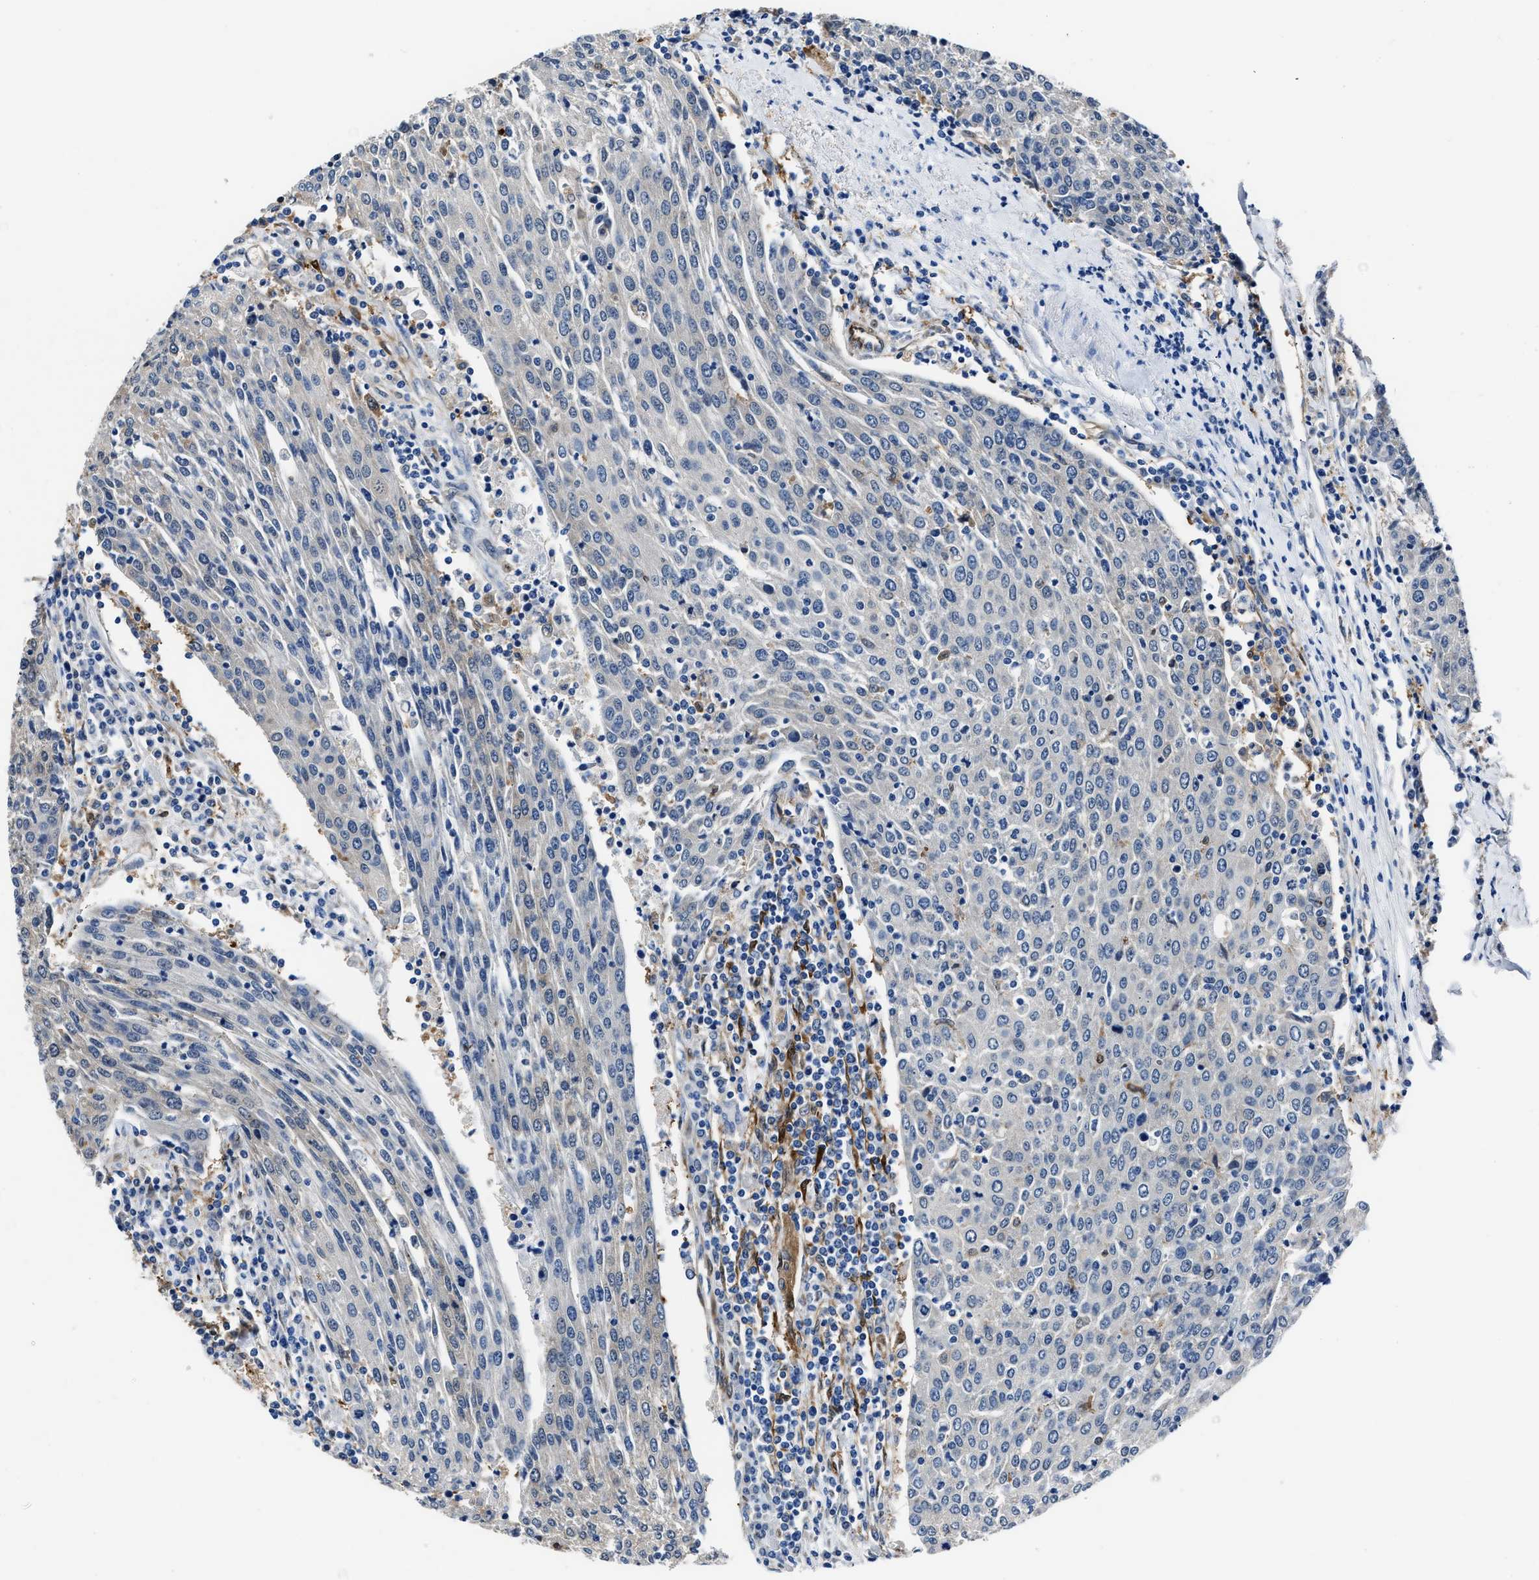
{"staining": {"intensity": "negative", "quantity": "none", "location": "none"}, "tissue": "urothelial cancer", "cell_type": "Tumor cells", "image_type": "cancer", "snomed": [{"axis": "morphology", "description": "Urothelial carcinoma, High grade"}, {"axis": "topography", "description": "Urinary bladder"}], "caption": "Urothelial carcinoma (high-grade) was stained to show a protein in brown. There is no significant positivity in tumor cells.", "gene": "PPA1", "patient": {"sex": "female", "age": 85}}